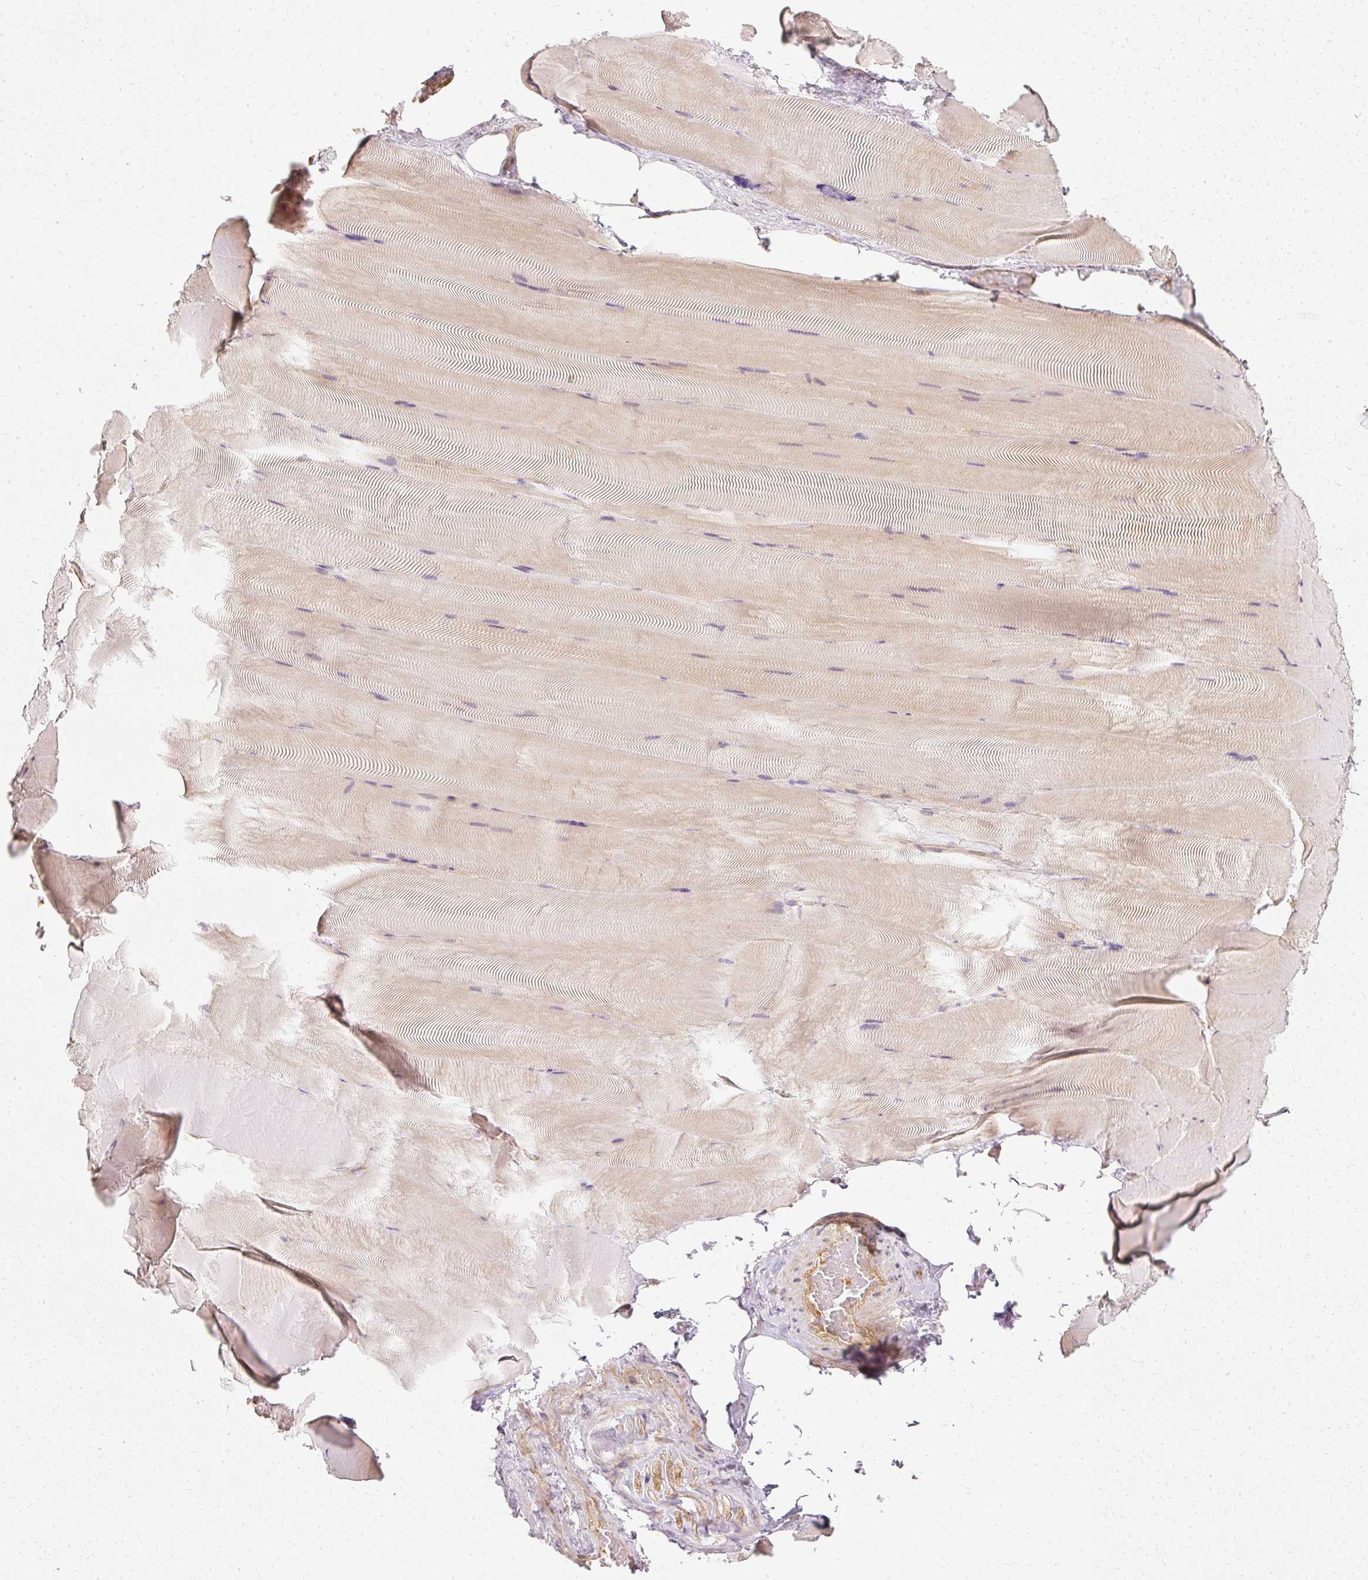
{"staining": {"intensity": "weak", "quantity": "25%-75%", "location": "cytoplasmic/membranous"}, "tissue": "skeletal muscle", "cell_type": "Myocytes", "image_type": "normal", "snomed": [{"axis": "morphology", "description": "Normal tissue, NOS"}, {"axis": "topography", "description": "Skeletal muscle"}], "caption": "An immunohistochemistry (IHC) histopathology image of normal tissue is shown. Protein staining in brown highlights weak cytoplasmic/membranous positivity in skeletal muscle within myocytes. (DAB IHC, brown staining for protein, blue staining for nuclei).", "gene": "GNAQ", "patient": {"sex": "female", "age": 64}}